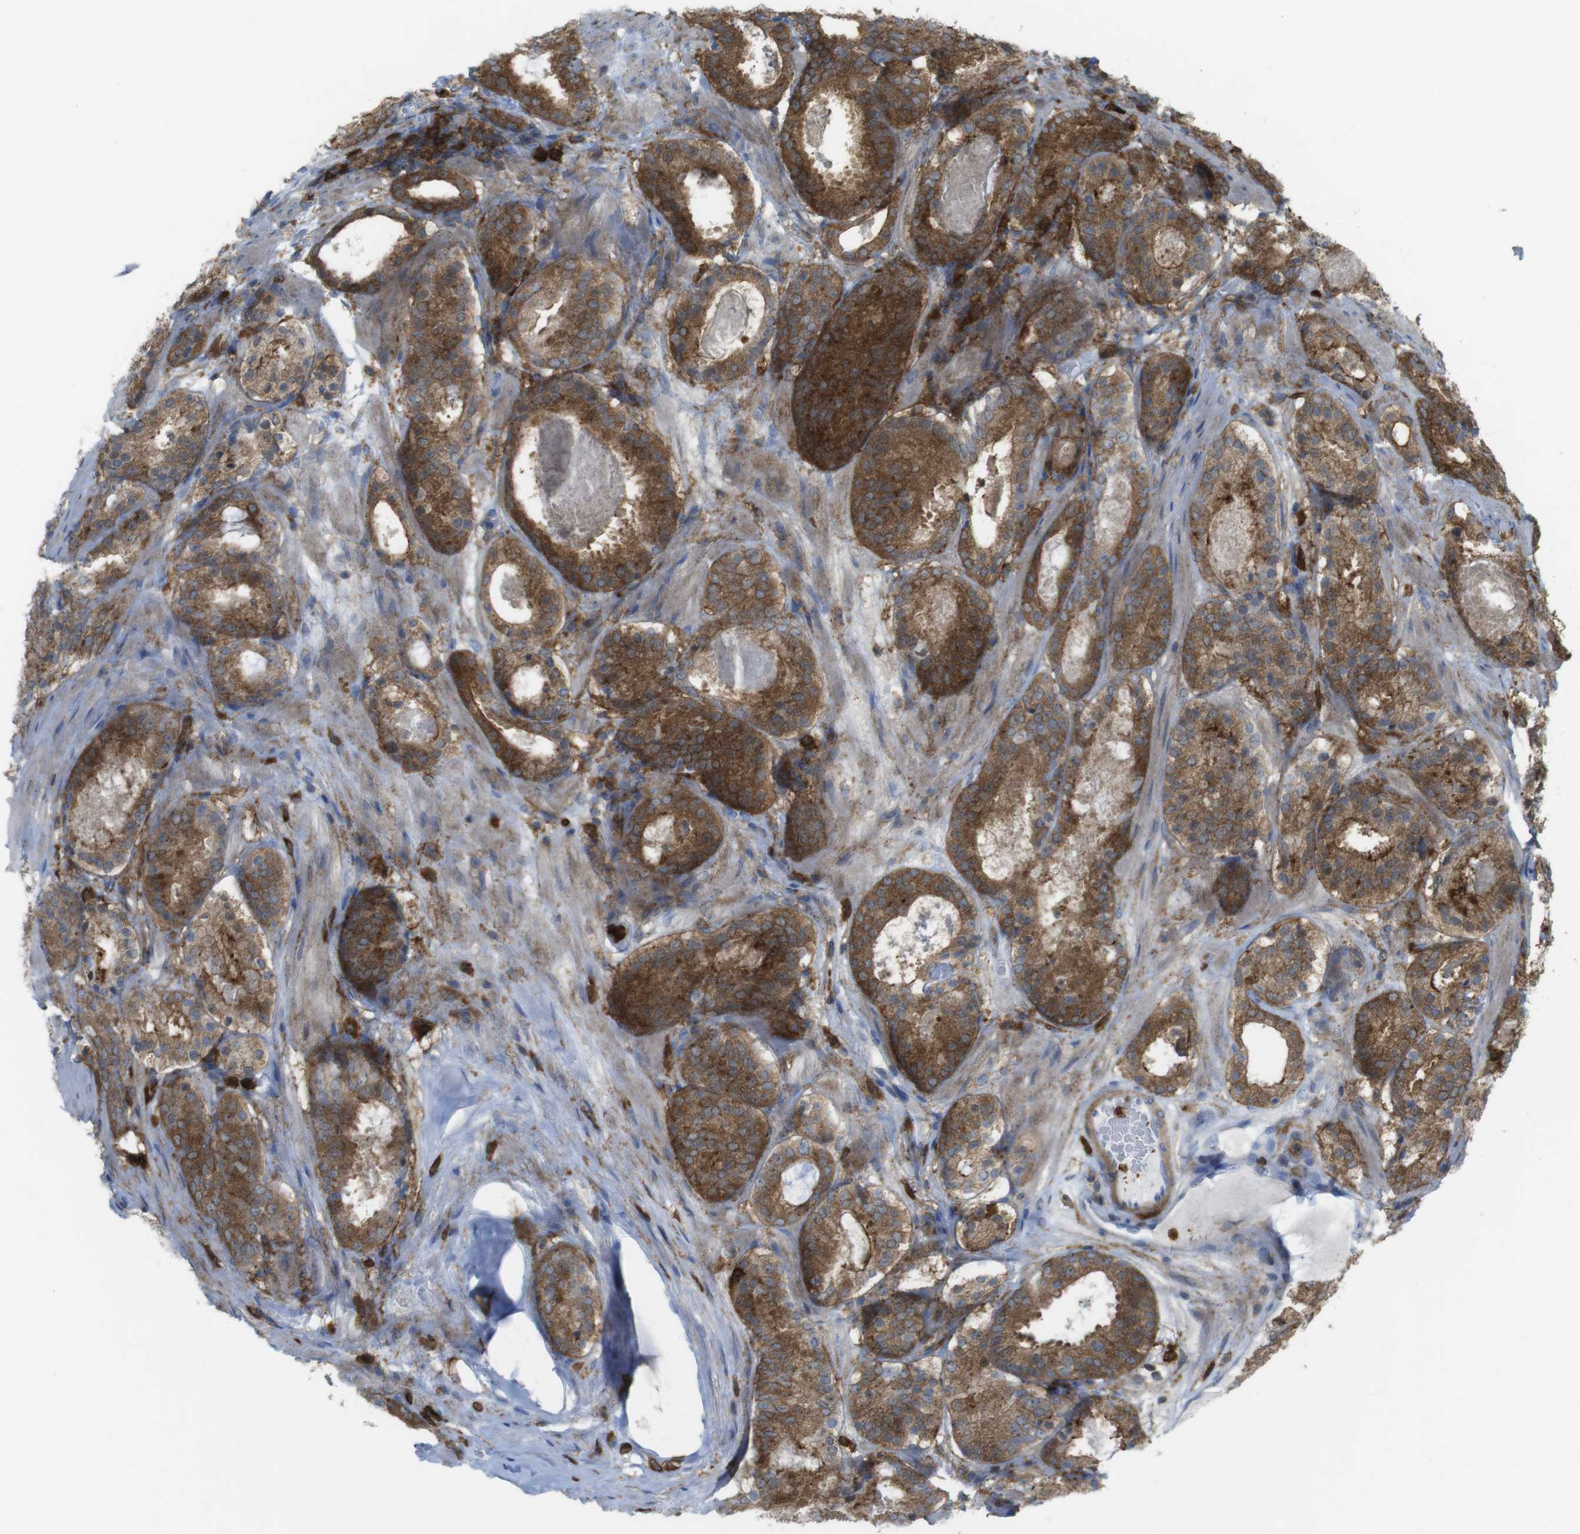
{"staining": {"intensity": "strong", "quantity": ">75%", "location": "cytoplasmic/membranous"}, "tissue": "prostate cancer", "cell_type": "Tumor cells", "image_type": "cancer", "snomed": [{"axis": "morphology", "description": "Adenocarcinoma, Low grade"}, {"axis": "topography", "description": "Prostate"}], "caption": "Low-grade adenocarcinoma (prostate) tissue exhibits strong cytoplasmic/membranous expression in about >75% of tumor cells", "gene": "PRKCD", "patient": {"sex": "male", "age": 69}}